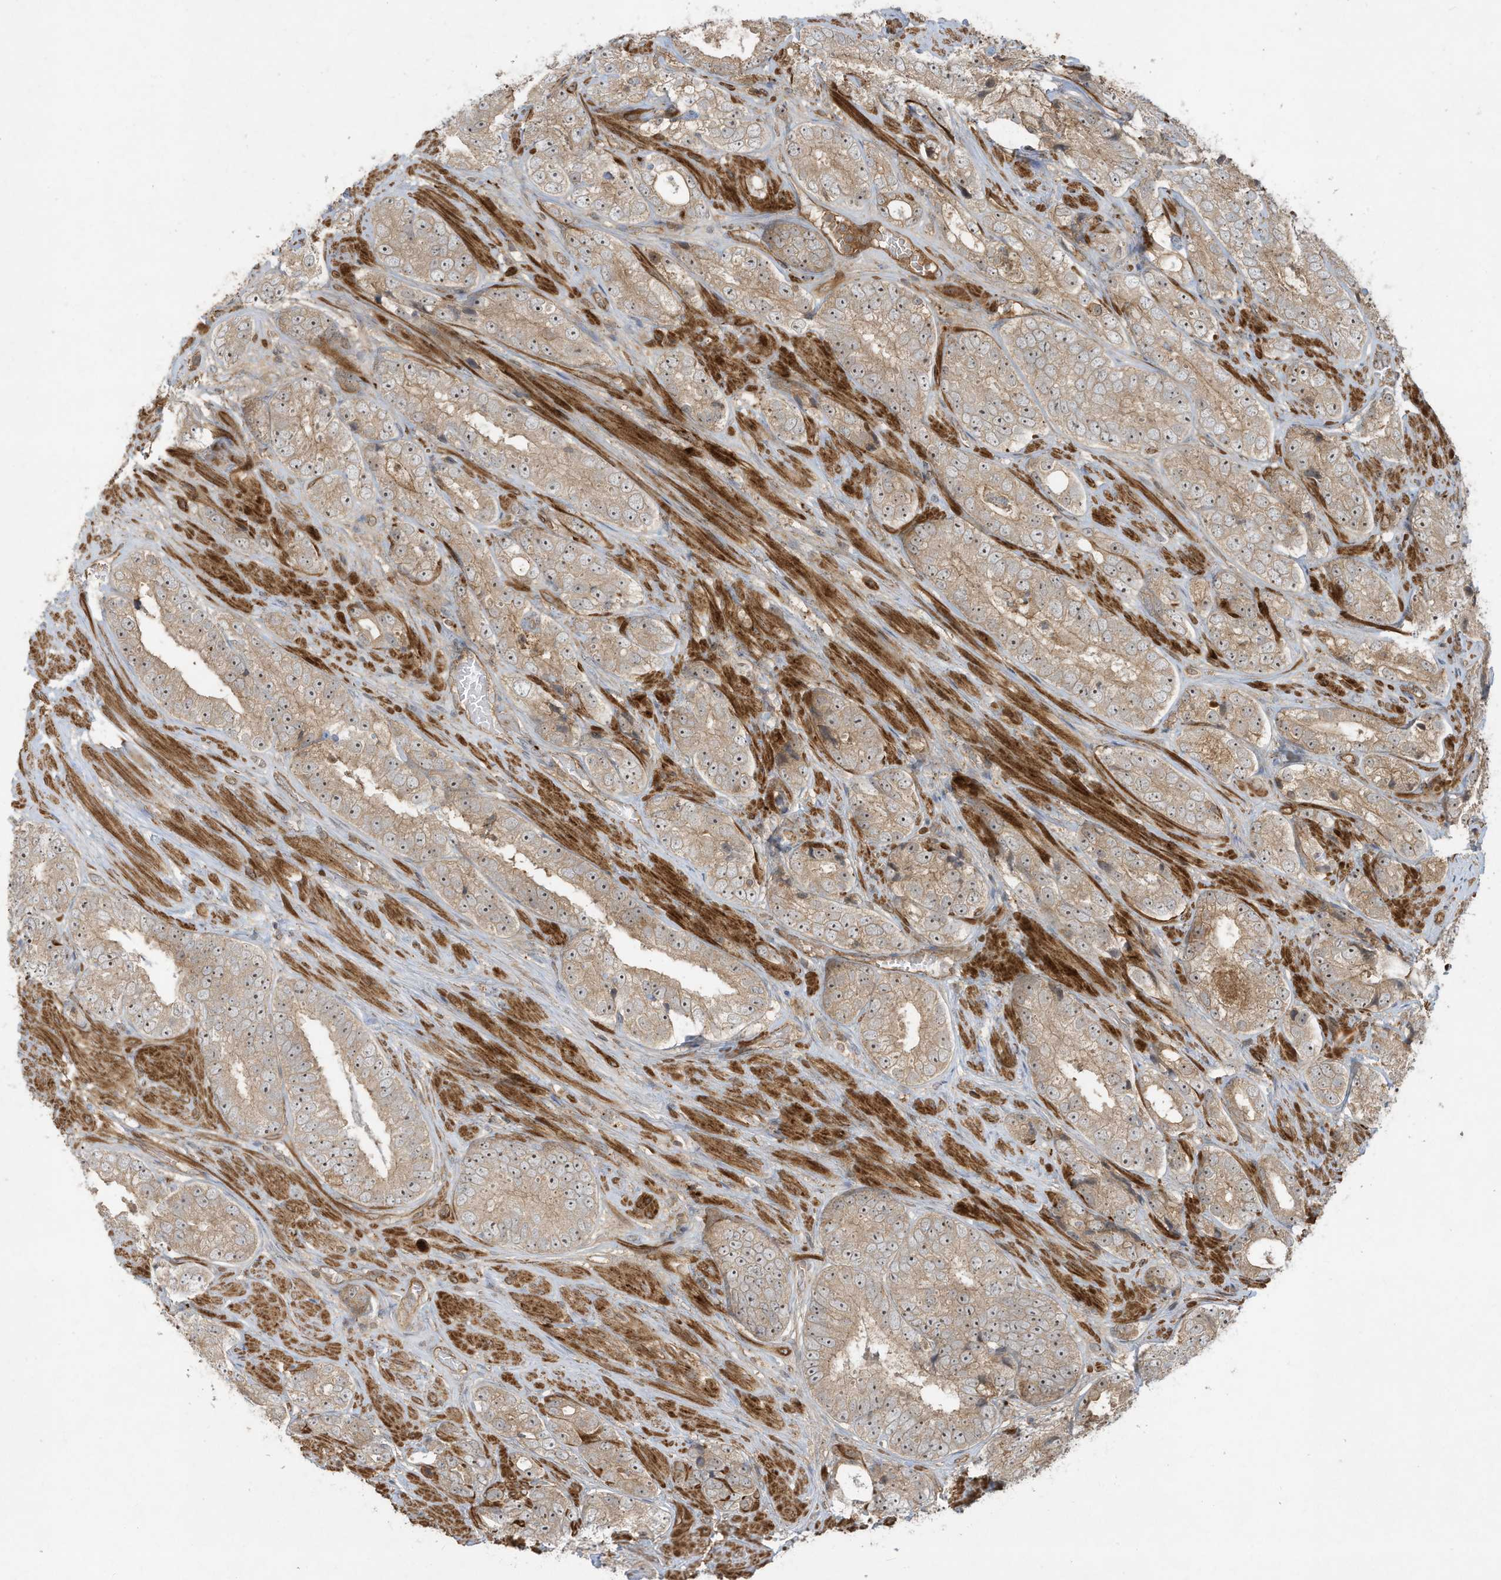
{"staining": {"intensity": "moderate", "quantity": ">75%", "location": "cytoplasmic/membranous"}, "tissue": "prostate cancer", "cell_type": "Tumor cells", "image_type": "cancer", "snomed": [{"axis": "morphology", "description": "Adenocarcinoma, High grade"}, {"axis": "topography", "description": "Prostate"}], "caption": "Moderate cytoplasmic/membranous staining for a protein is appreciated in about >75% of tumor cells of prostate high-grade adenocarcinoma using immunohistochemistry.", "gene": "DDIT4", "patient": {"sex": "male", "age": 56}}